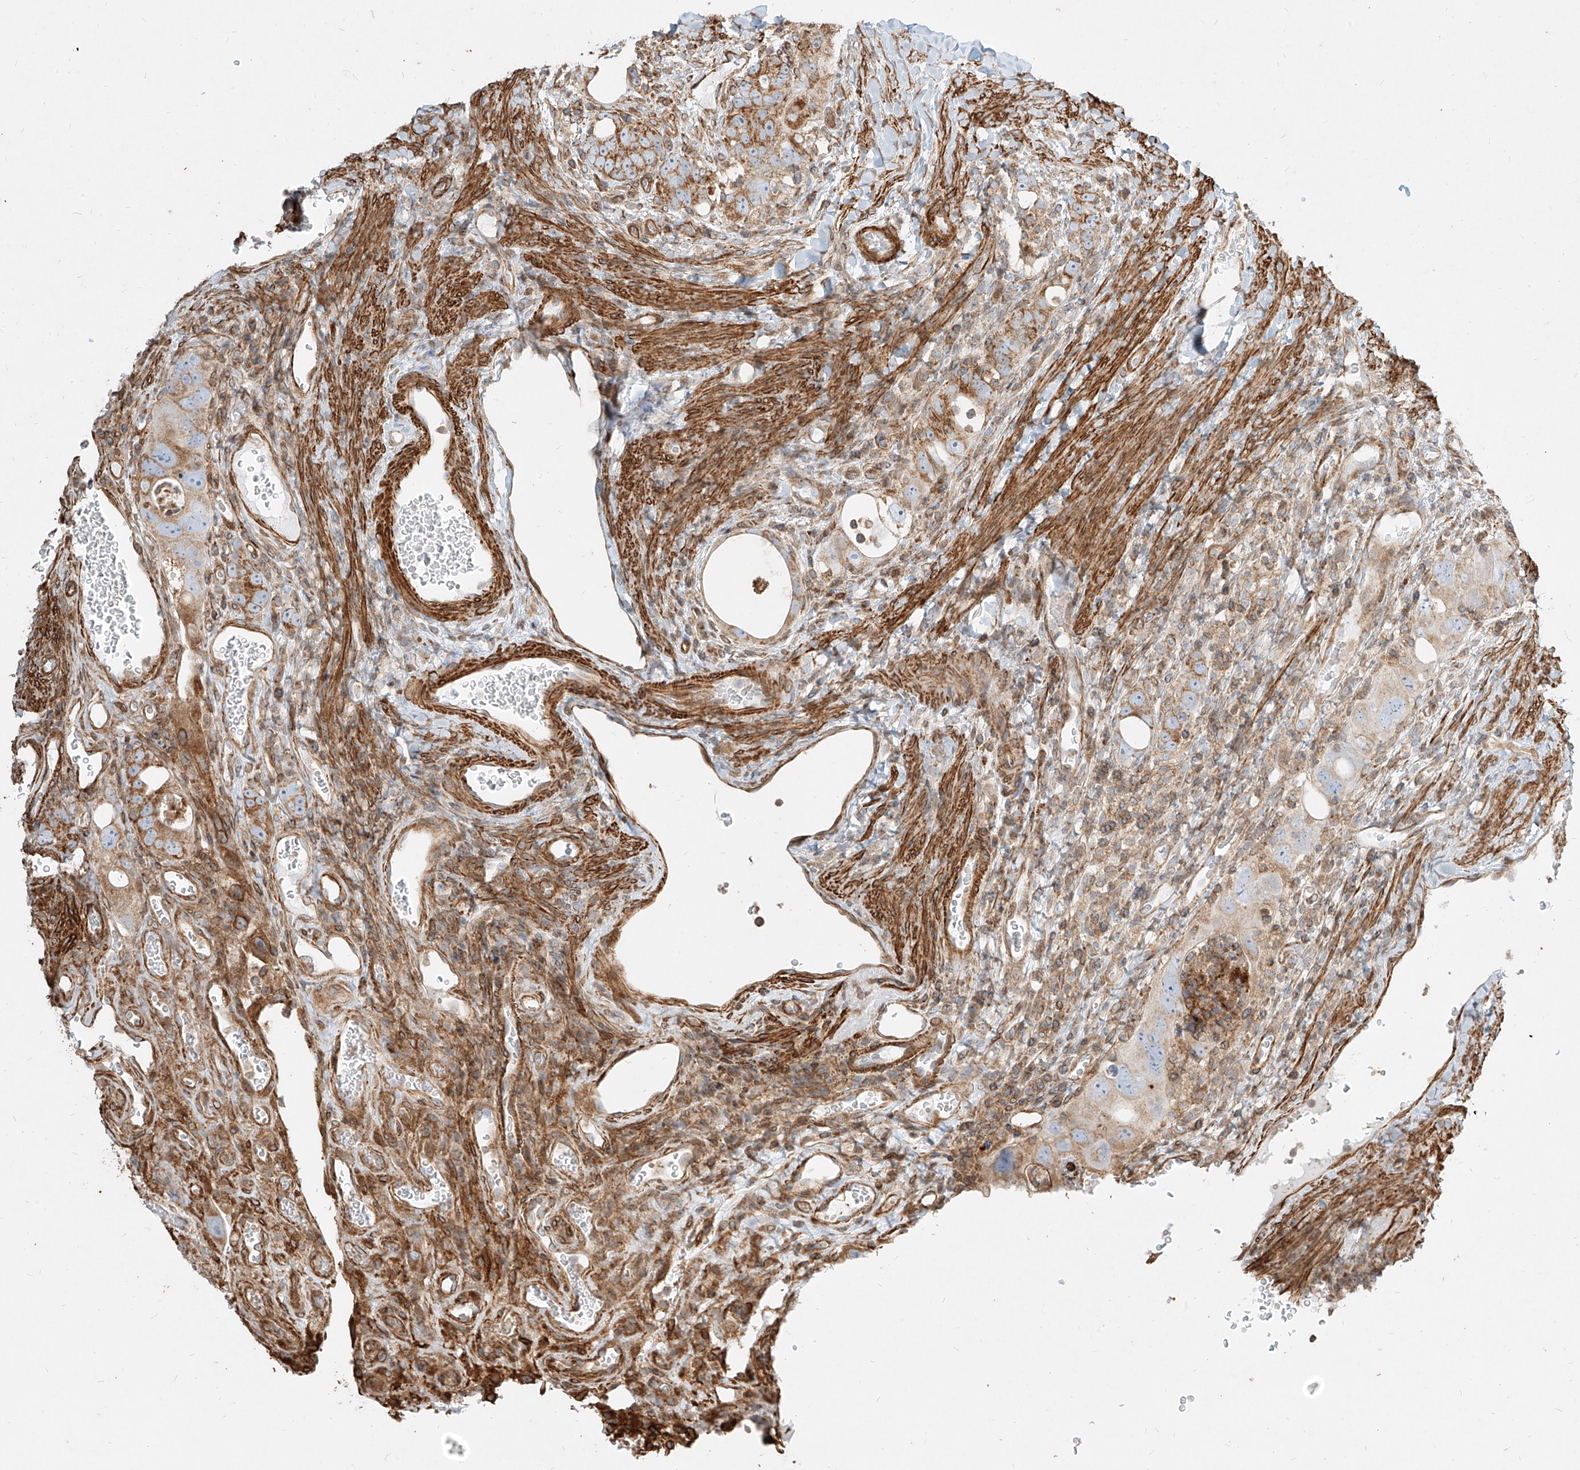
{"staining": {"intensity": "moderate", "quantity": "25%-75%", "location": "cytoplasmic/membranous"}, "tissue": "colorectal cancer", "cell_type": "Tumor cells", "image_type": "cancer", "snomed": [{"axis": "morphology", "description": "Adenocarcinoma, NOS"}, {"axis": "topography", "description": "Rectum"}], "caption": "Protein expression analysis of human colorectal adenocarcinoma reveals moderate cytoplasmic/membranous expression in approximately 25%-75% of tumor cells.", "gene": "MTX2", "patient": {"sex": "male", "age": 59}}